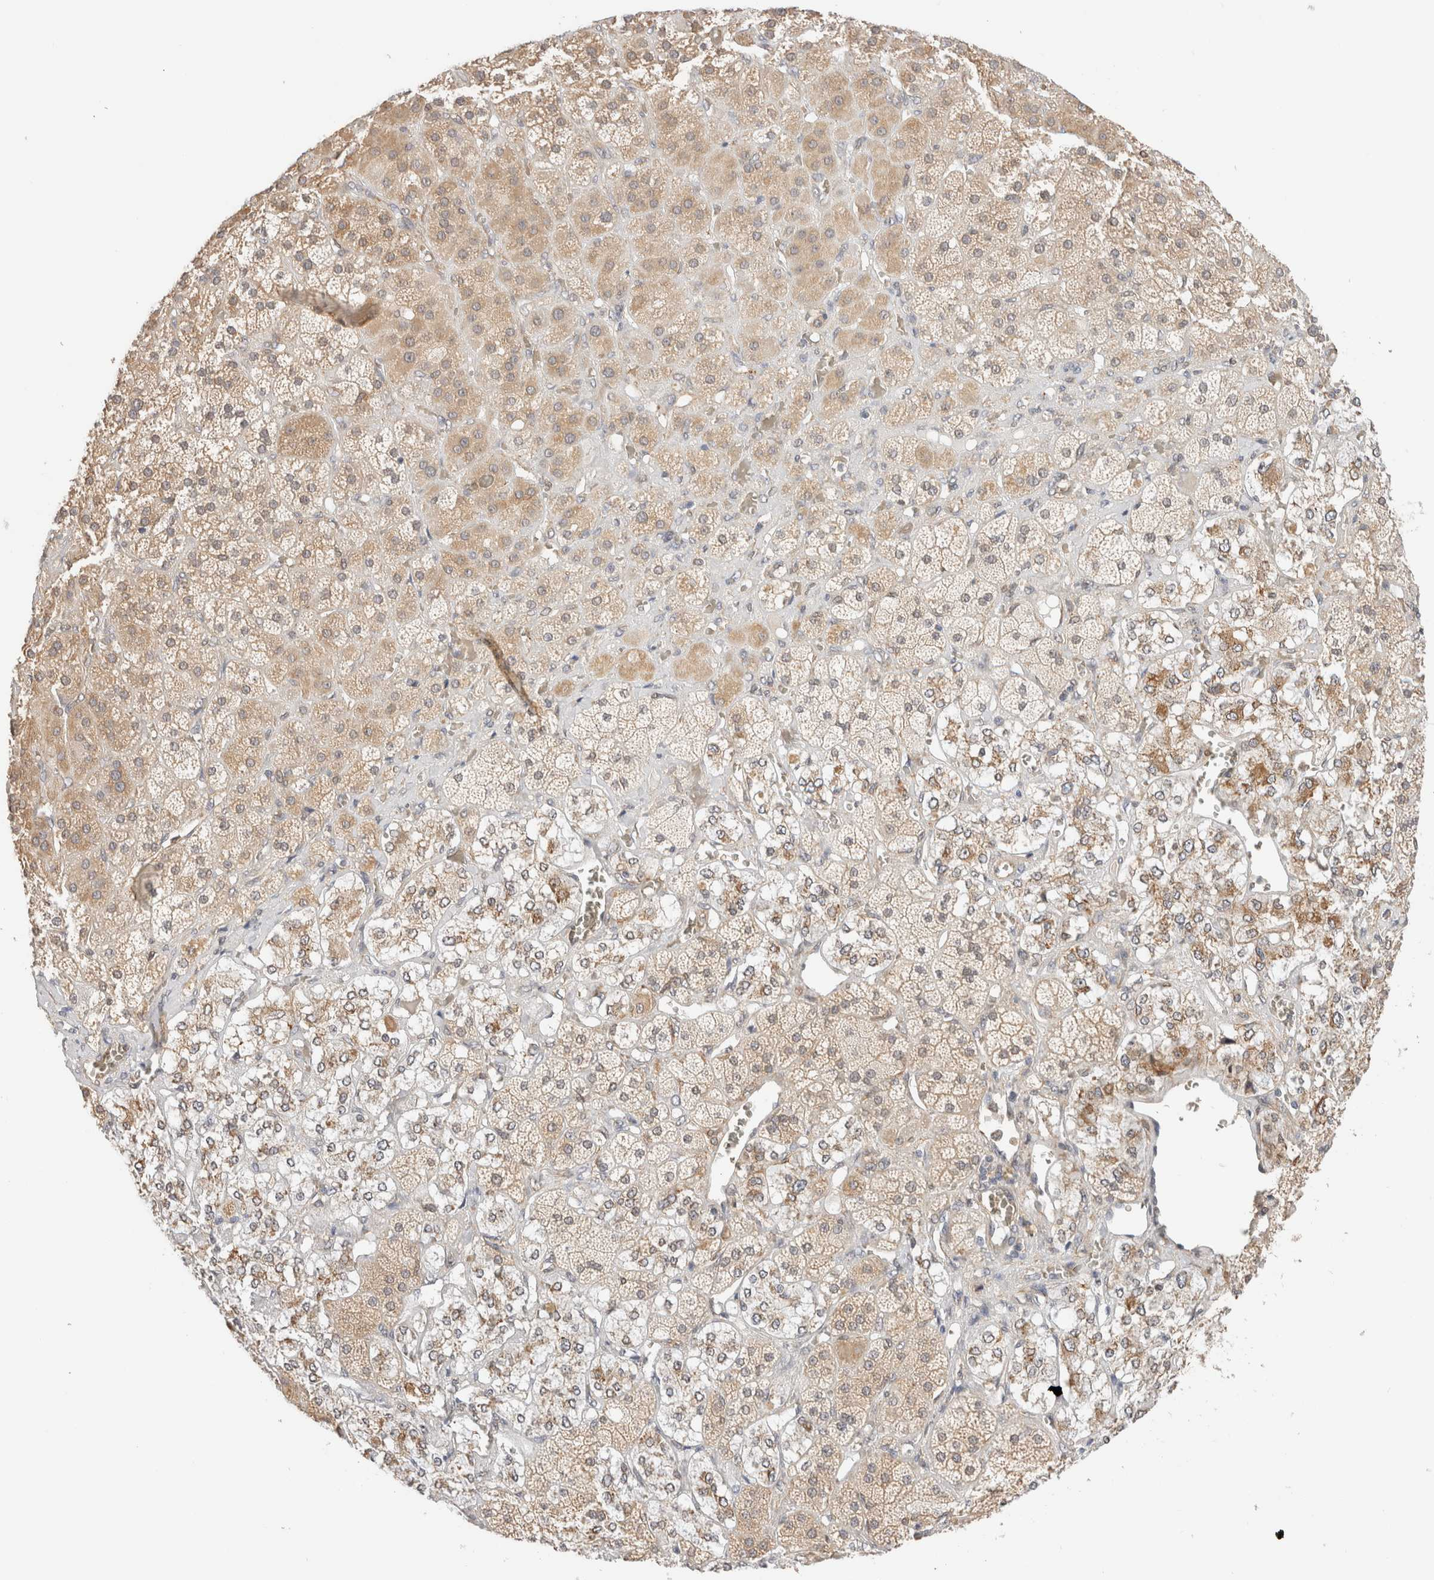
{"staining": {"intensity": "moderate", "quantity": ">75%", "location": "cytoplasmic/membranous"}, "tissue": "adrenal gland", "cell_type": "Glandular cells", "image_type": "normal", "snomed": [{"axis": "morphology", "description": "Normal tissue, NOS"}, {"axis": "topography", "description": "Adrenal gland"}], "caption": "Moderate cytoplasmic/membranous expression is present in about >75% of glandular cells in benign adrenal gland. Using DAB (3,3'-diaminobenzidine) (brown) and hematoxylin (blue) stains, captured at high magnification using brightfield microscopy.", "gene": "SYVN1", "patient": {"sex": "male", "age": 57}}